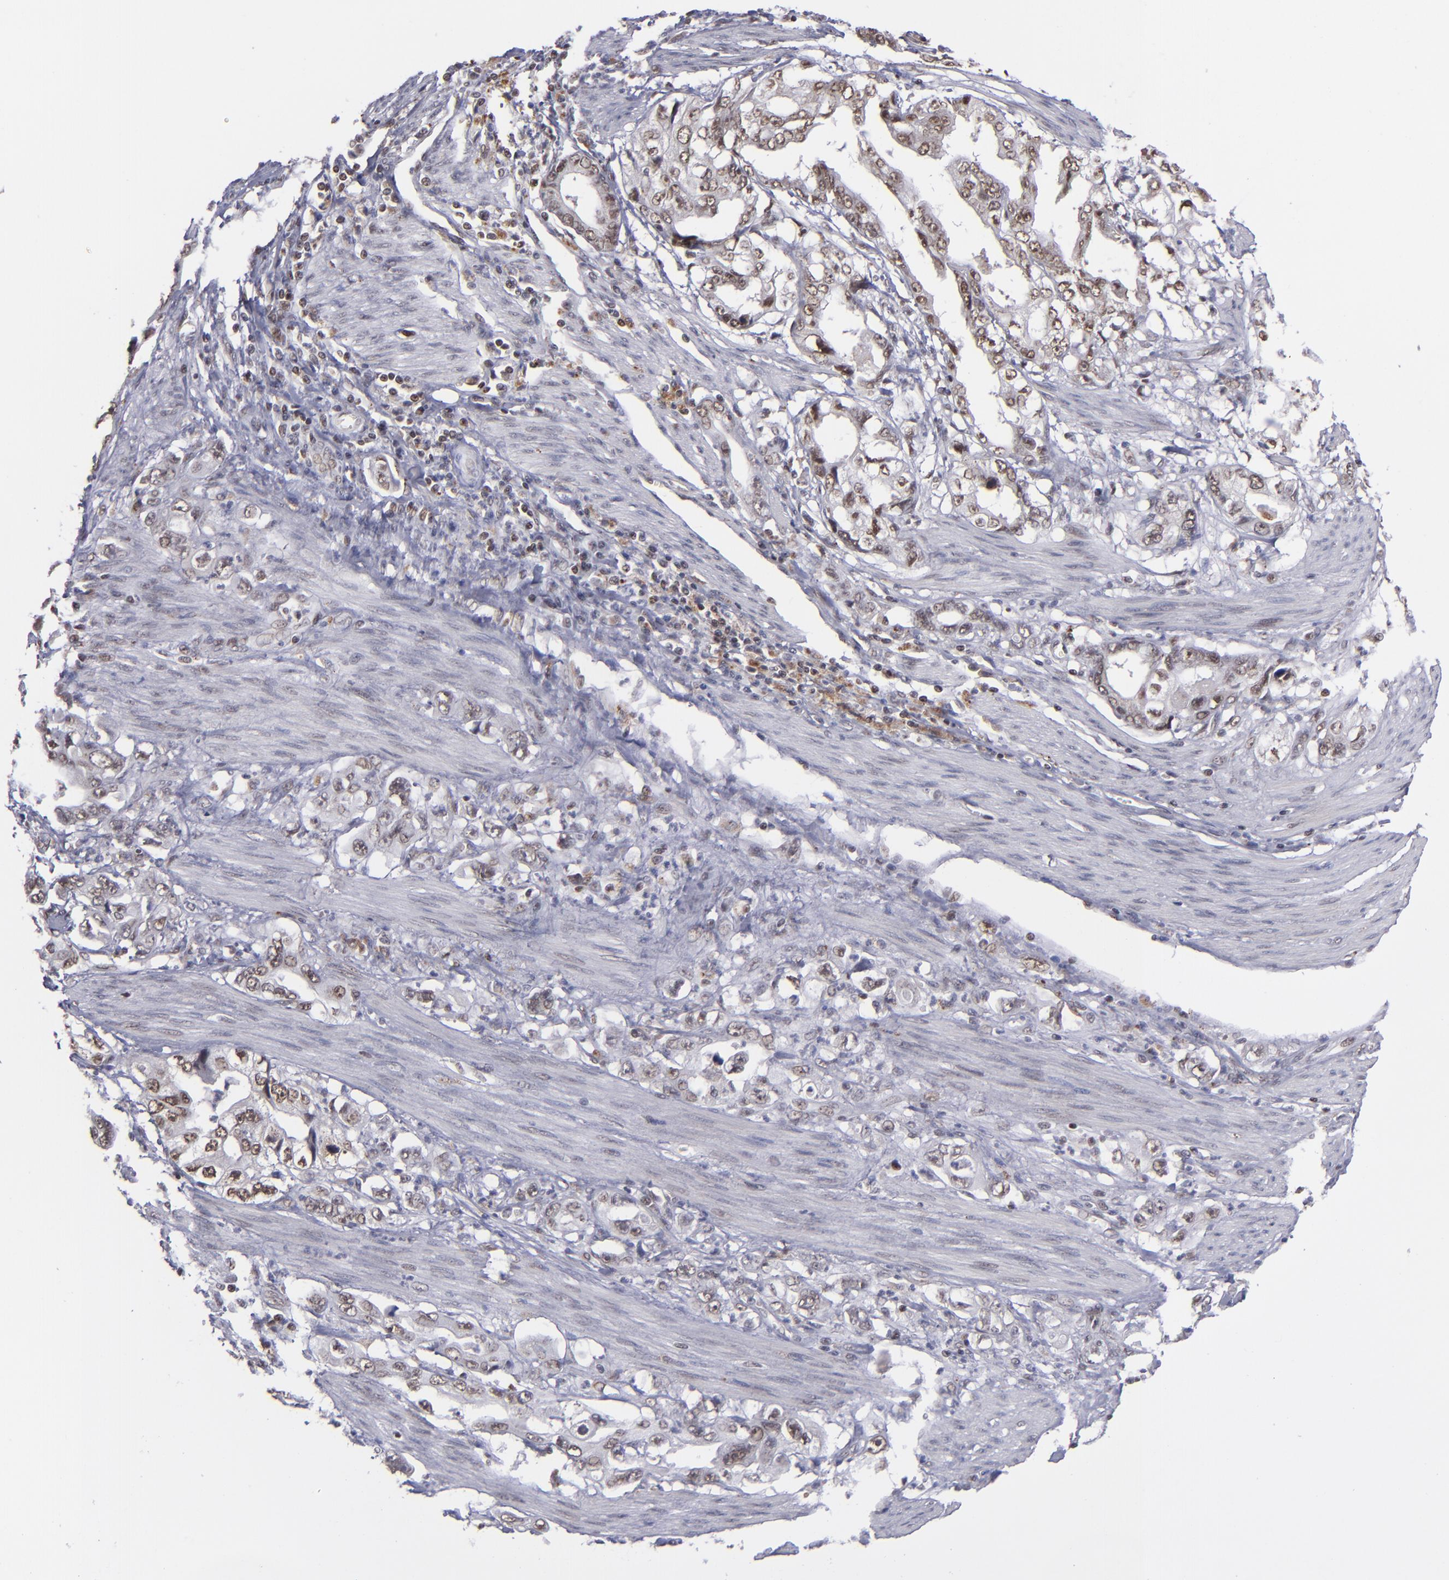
{"staining": {"intensity": "weak", "quantity": ">75%", "location": "nuclear"}, "tissue": "stomach cancer", "cell_type": "Tumor cells", "image_type": "cancer", "snomed": [{"axis": "morphology", "description": "Adenocarcinoma, NOS"}, {"axis": "topography", "description": "Pancreas"}, {"axis": "topography", "description": "Stomach, upper"}], "caption": "A photomicrograph of stomach cancer (adenocarcinoma) stained for a protein displays weak nuclear brown staining in tumor cells.", "gene": "MLLT3", "patient": {"sex": "male", "age": 77}}